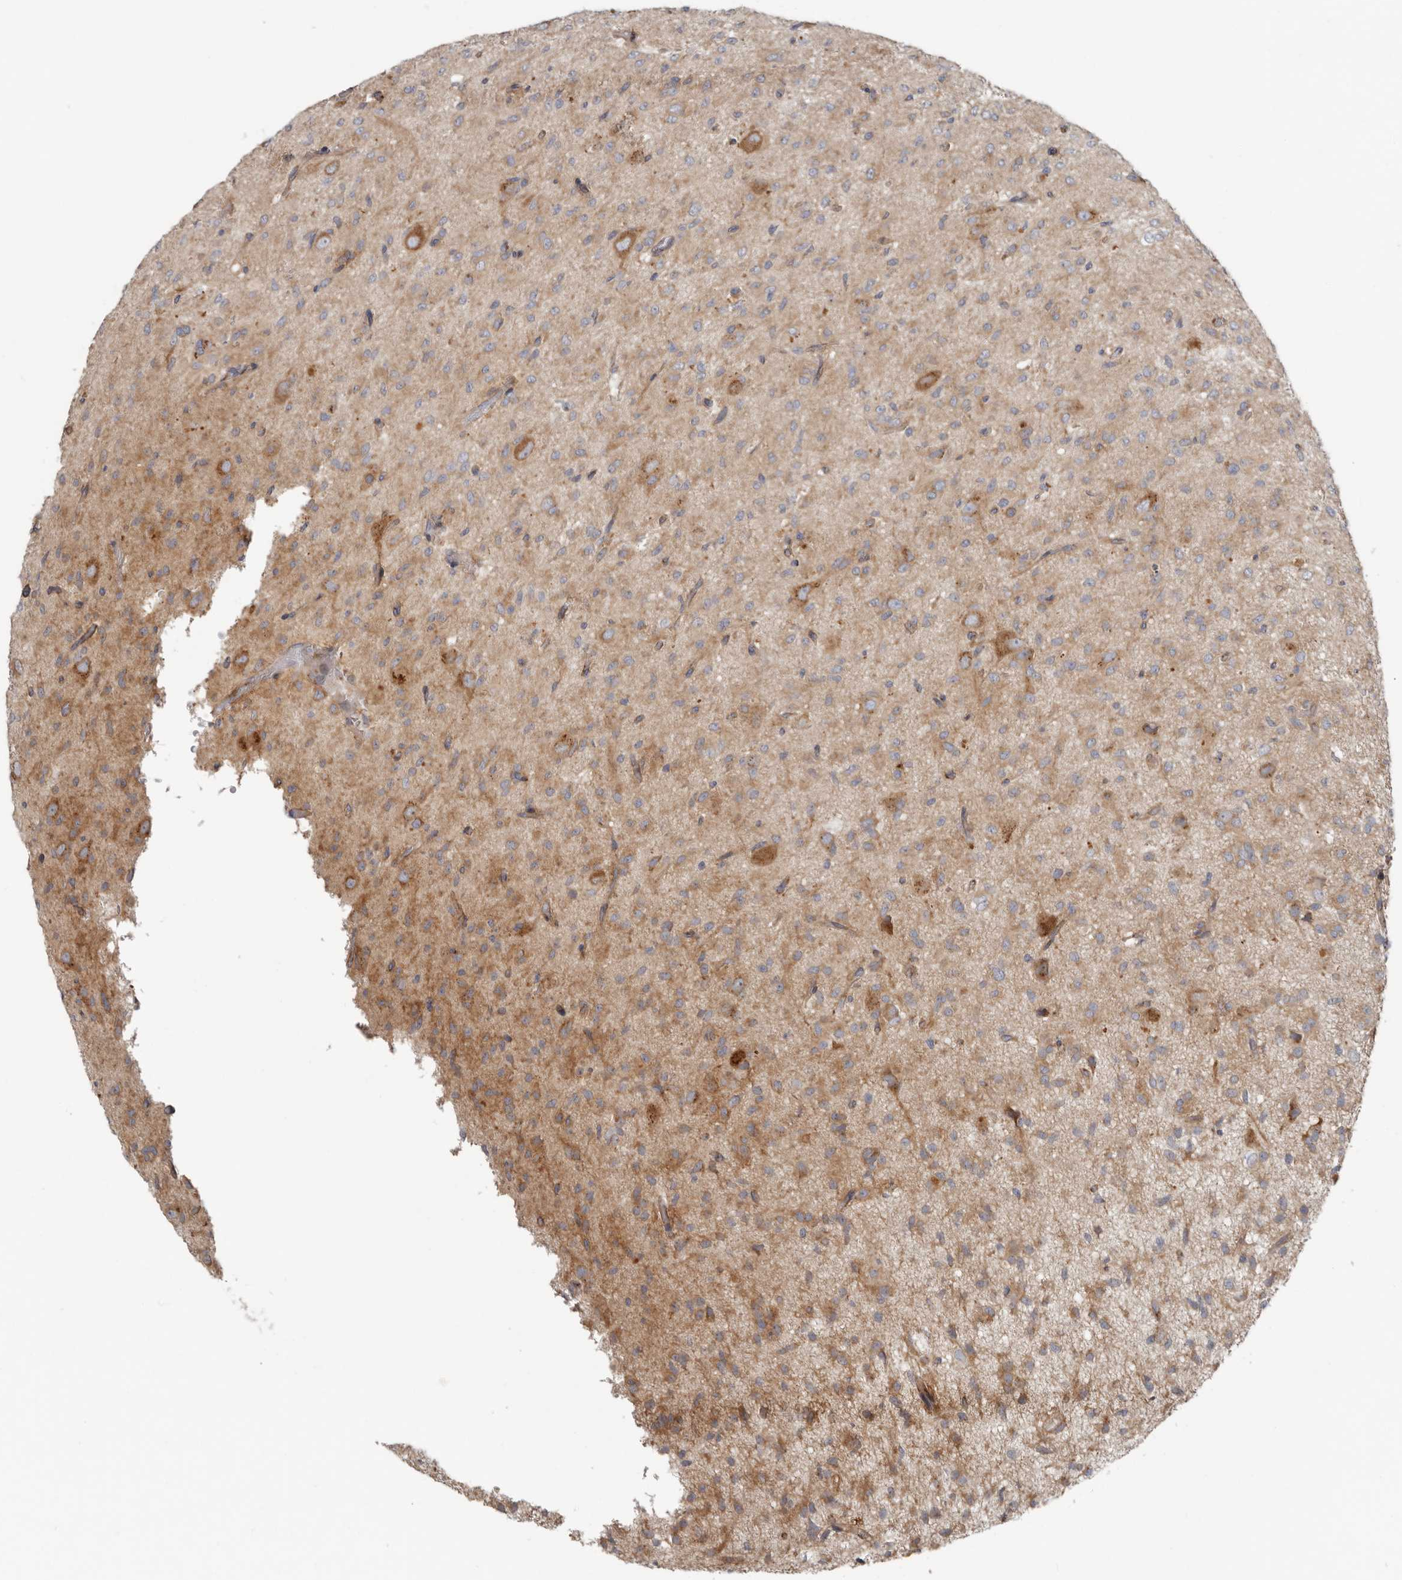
{"staining": {"intensity": "moderate", "quantity": ">75%", "location": "cytoplasmic/membranous"}, "tissue": "glioma", "cell_type": "Tumor cells", "image_type": "cancer", "snomed": [{"axis": "morphology", "description": "Glioma, malignant, High grade"}, {"axis": "topography", "description": "Brain"}], "caption": "Human malignant glioma (high-grade) stained for a protein (brown) shows moderate cytoplasmic/membranous positive positivity in about >75% of tumor cells.", "gene": "LUZP1", "patient": {"sex": "female", "age": 59}}